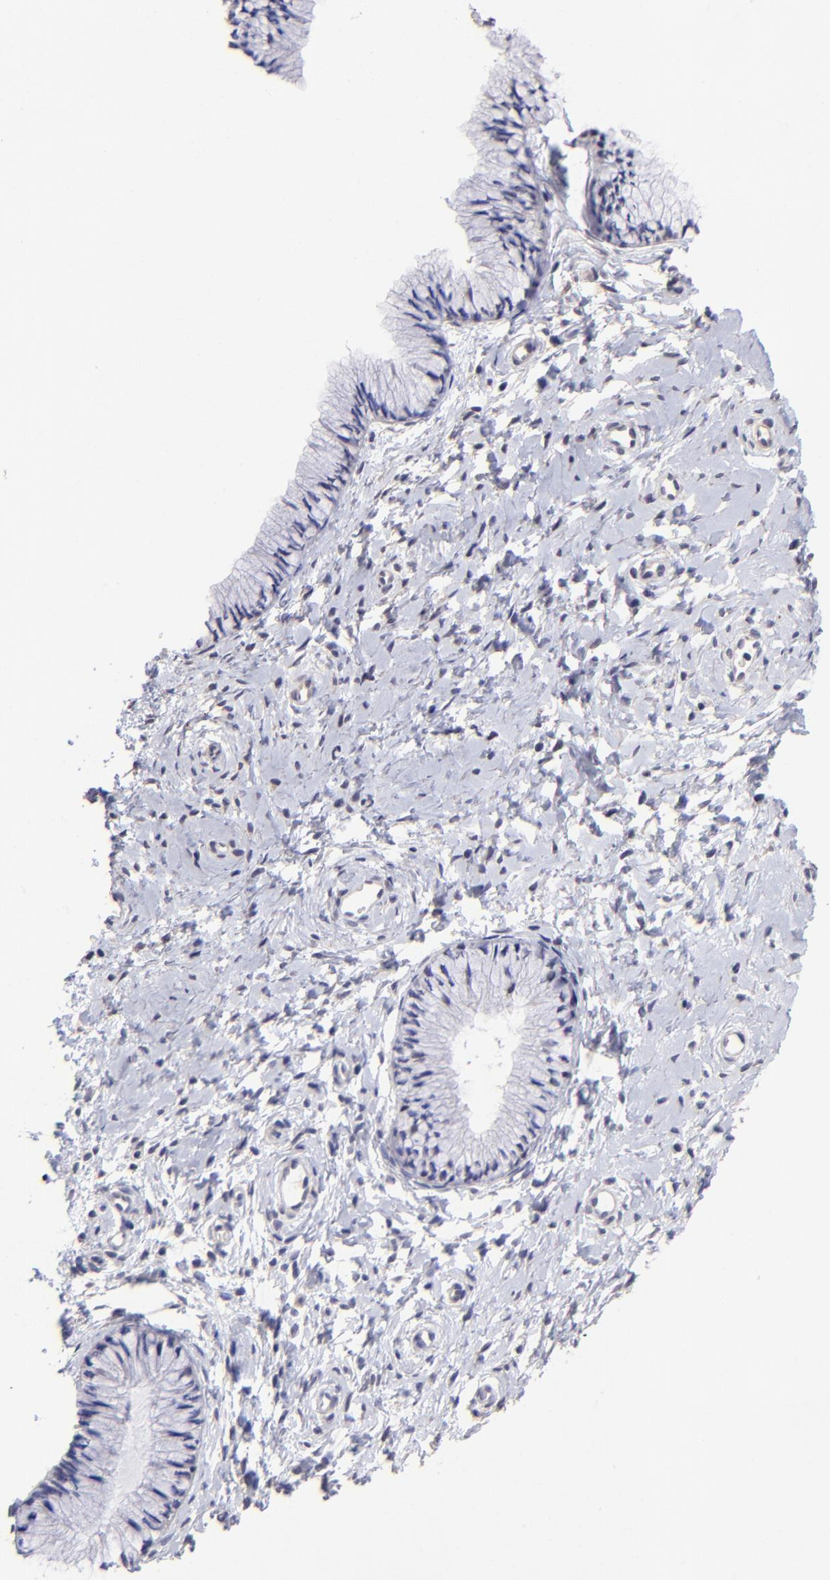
{"staining": {"intensity": "negative", "quantity": "none", "location": "none"}, "tissue": "cervix", "cell_type": "Glandular cells", "image_type": "normal", "snomed": [{"axis": "morphology", "description": "Normal tissue, NOS"}, {"axis": "topography", "description": "Cervix"}], "caption": "High power microscopy histopathology image of an immunohistochemistry (IHC) histopathology image of unremarkable cervix, revealing no significant staining in glandular cells. The staining is performed using DAB (3,3'-diaminobenzidine) brown chromogen with nuclei counter-stained in using hematoxylin.", "gene": "DNMT1", "patient": {"sex": "female", "age": 46}}